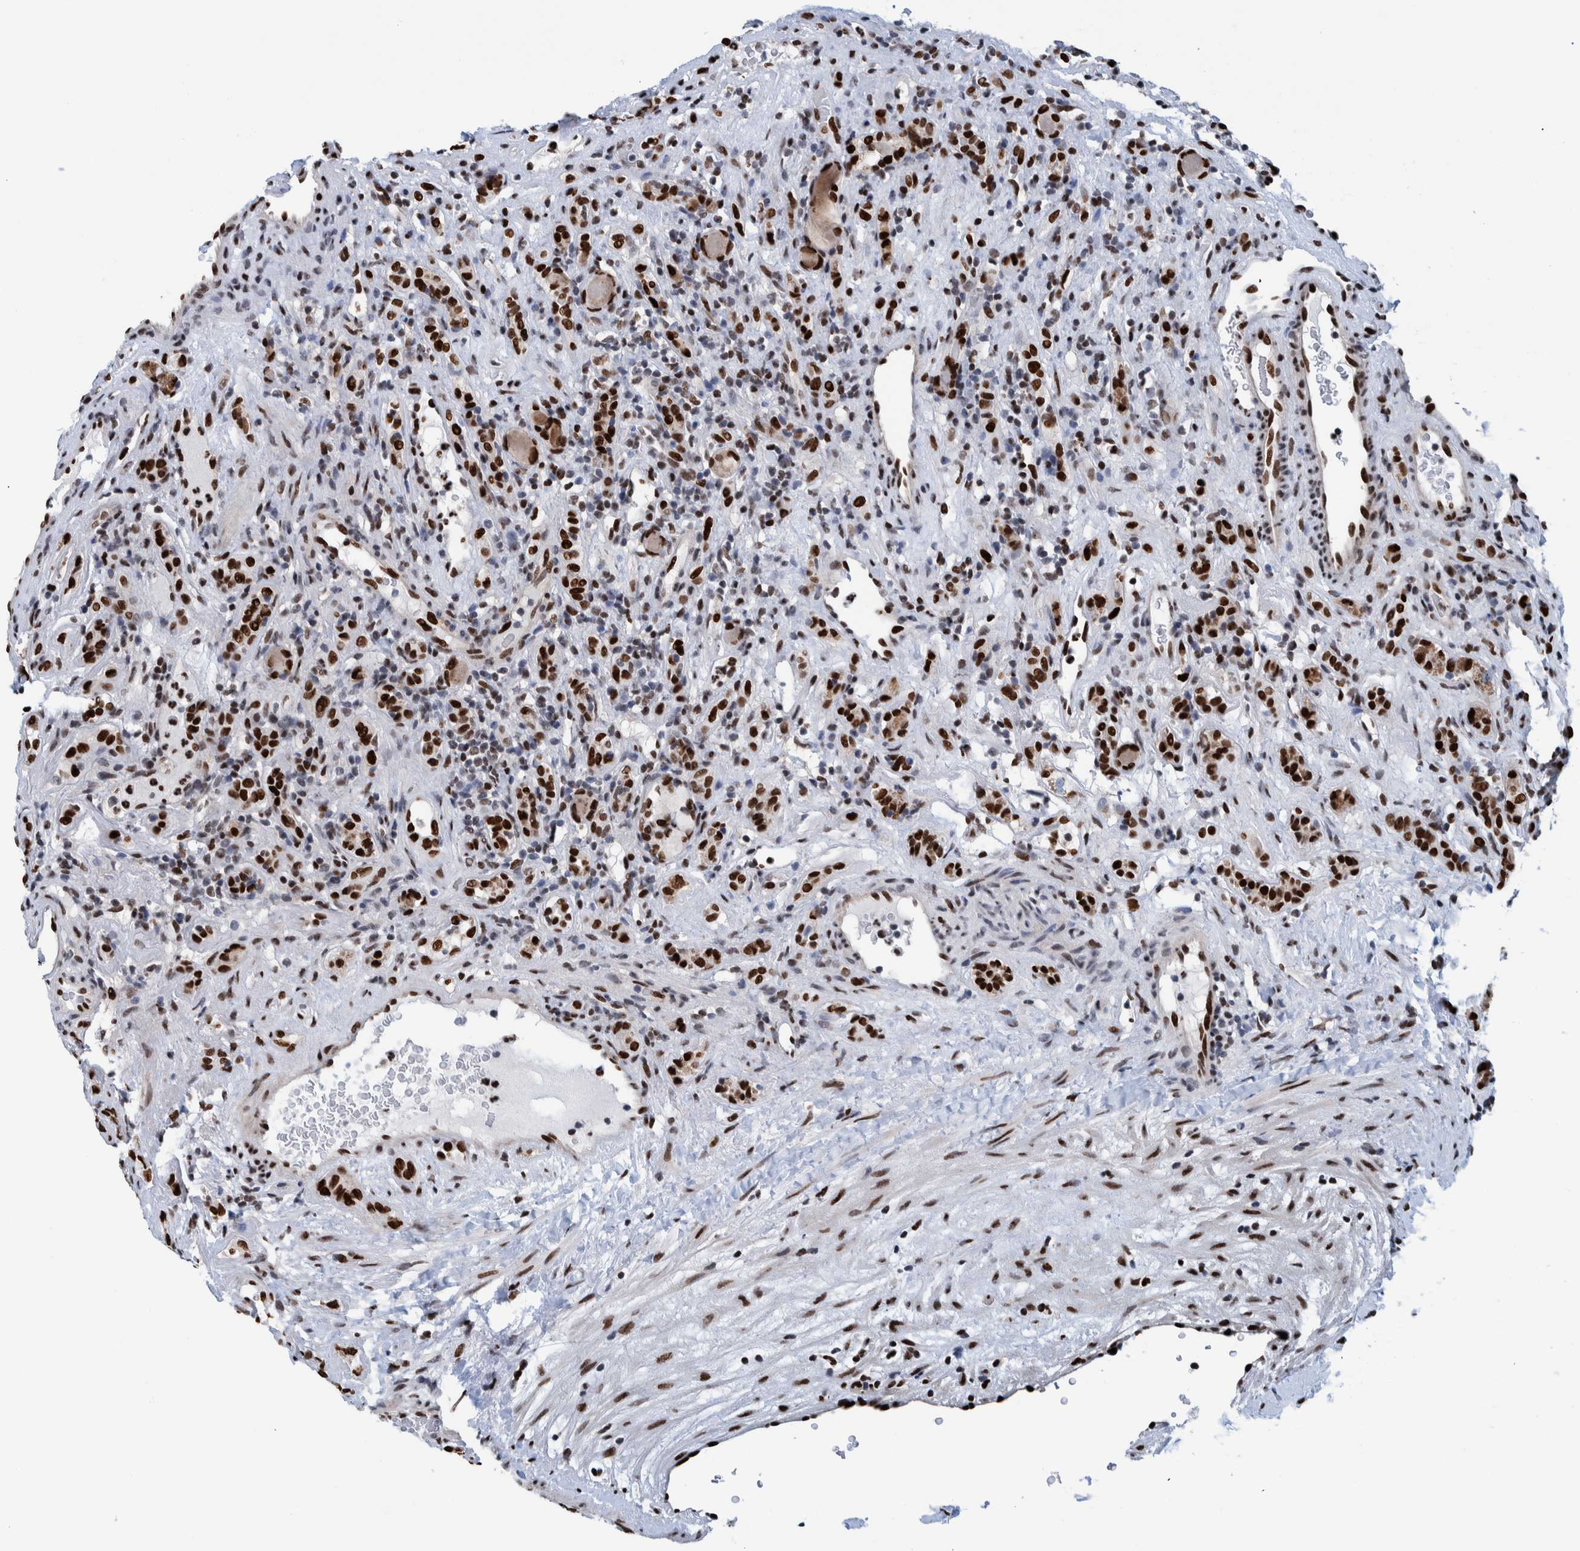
{"staining": {"intensity": "strong", "quantity": ">75%", "location": "nuclear"}, "tissue": "renal cancer", "cell_type": "Tumor cells", "image_type": "cancer", "snomed": [{"axis": "morphology", "description": "Normal tissue, NOS"}, {"axis": "morphology", "description": "Adenocarcinoma, NOS"}, {"axis": "topography", "description": "Kidney"}], "caption": "DAB (3,3'-diaminobenzidine) immunohistochemical staining of human renal cancer (adenocarcinoma) displays strong nuclear protein positivity in about >75% of tumor cells.", "gene": "HEATR9", "patient": {"sex": "female", "age": 72}}